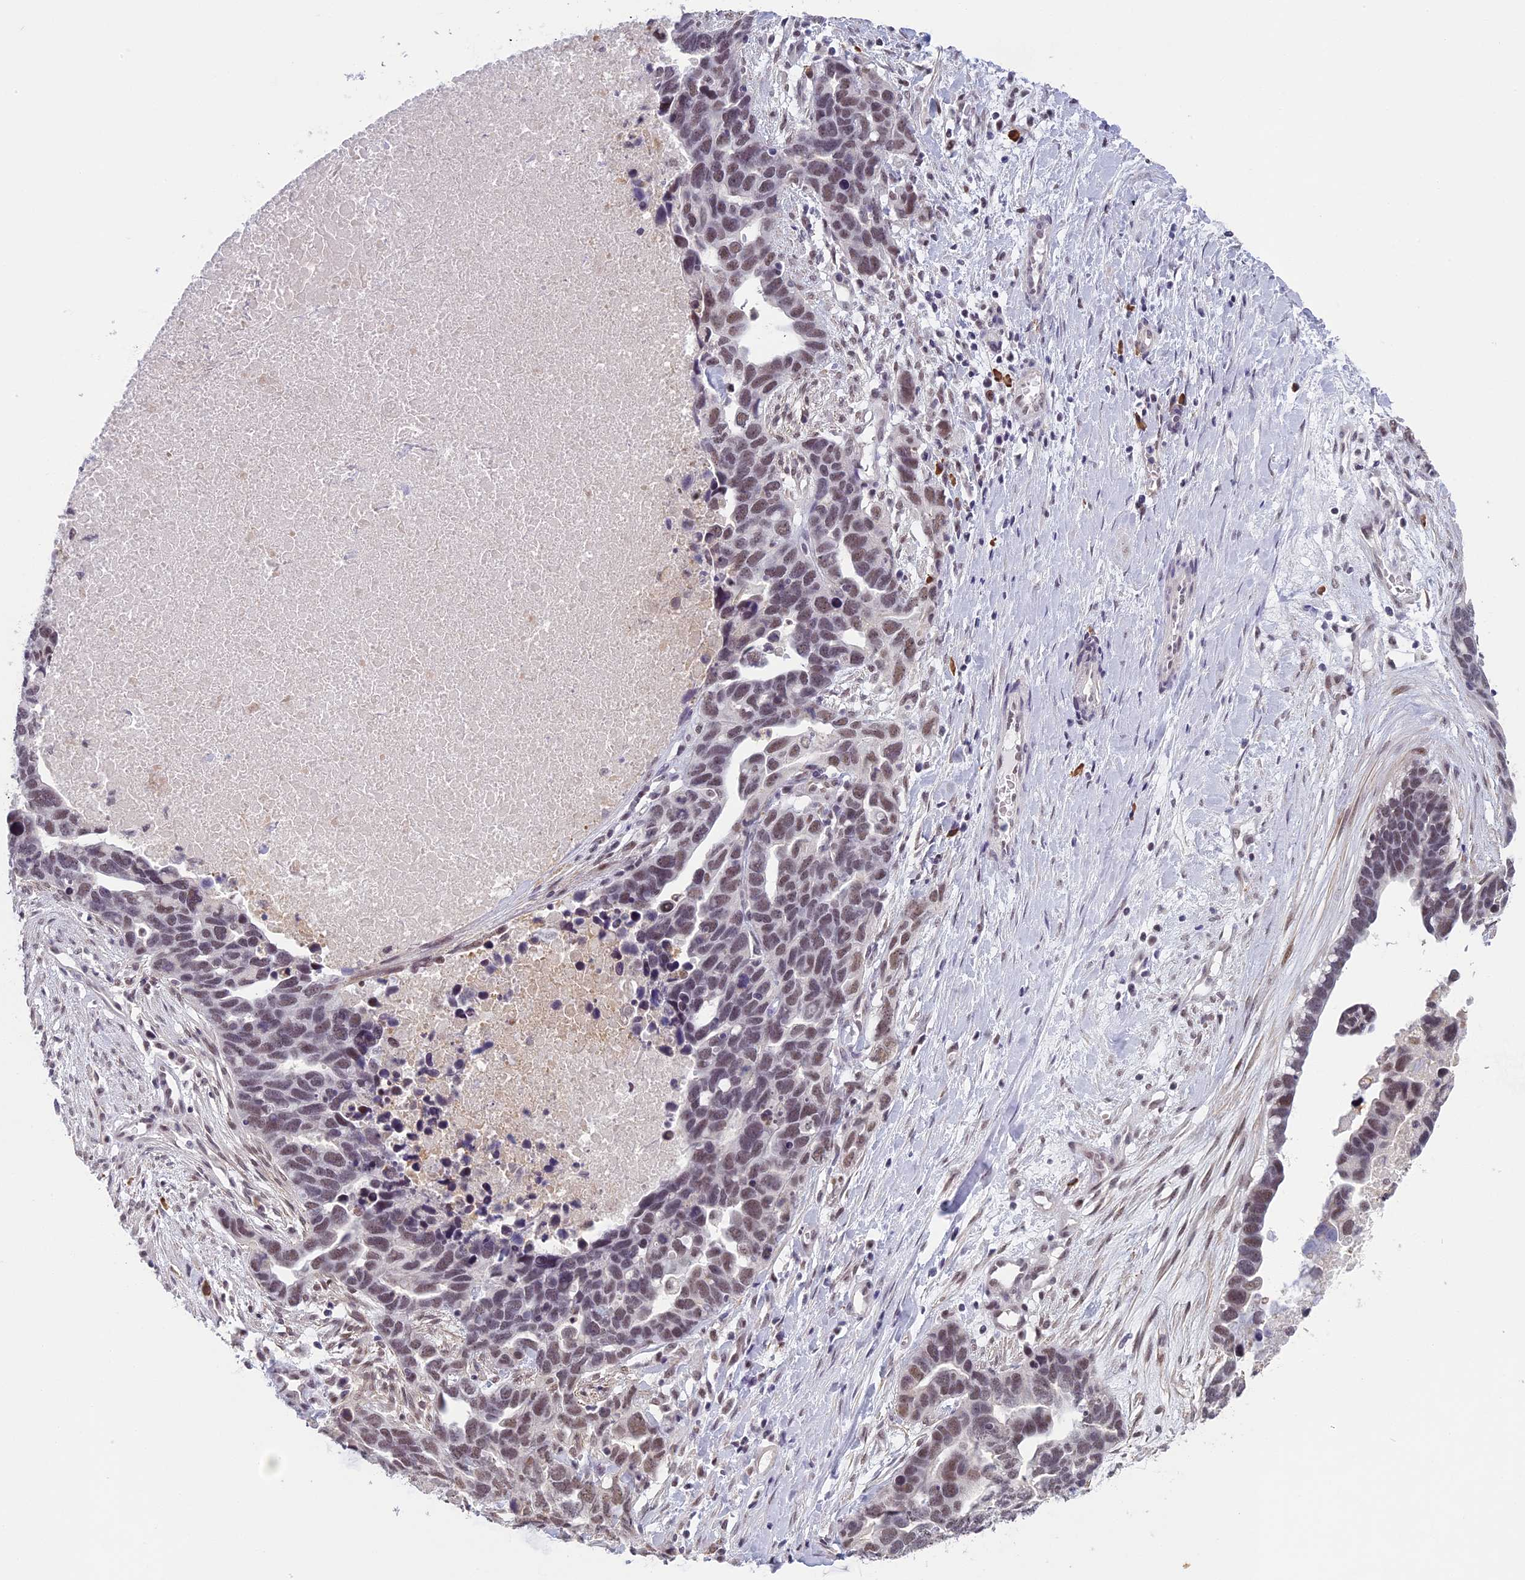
{"staining": {"intensity": "weak", "quantity": ">75%", "location": "nuclear"}, "tissue": "ovarian cancer", "cell_type": "Tumor cells", "image_type": "cancer", "snomed": [{"axis": "morphology", "description": "Cystadenocarcinoma, serous, NOS"}, {"axis": "topography", "description": "Ovary"}], "caption": "Tumor cells display low levels of weak nuclear positivity in about >75% of cells in ovarian cancer (serous cystadenocarcinoma).", "gene": "MORF4L1", "patient": {"sex": "female", "age": 54}}